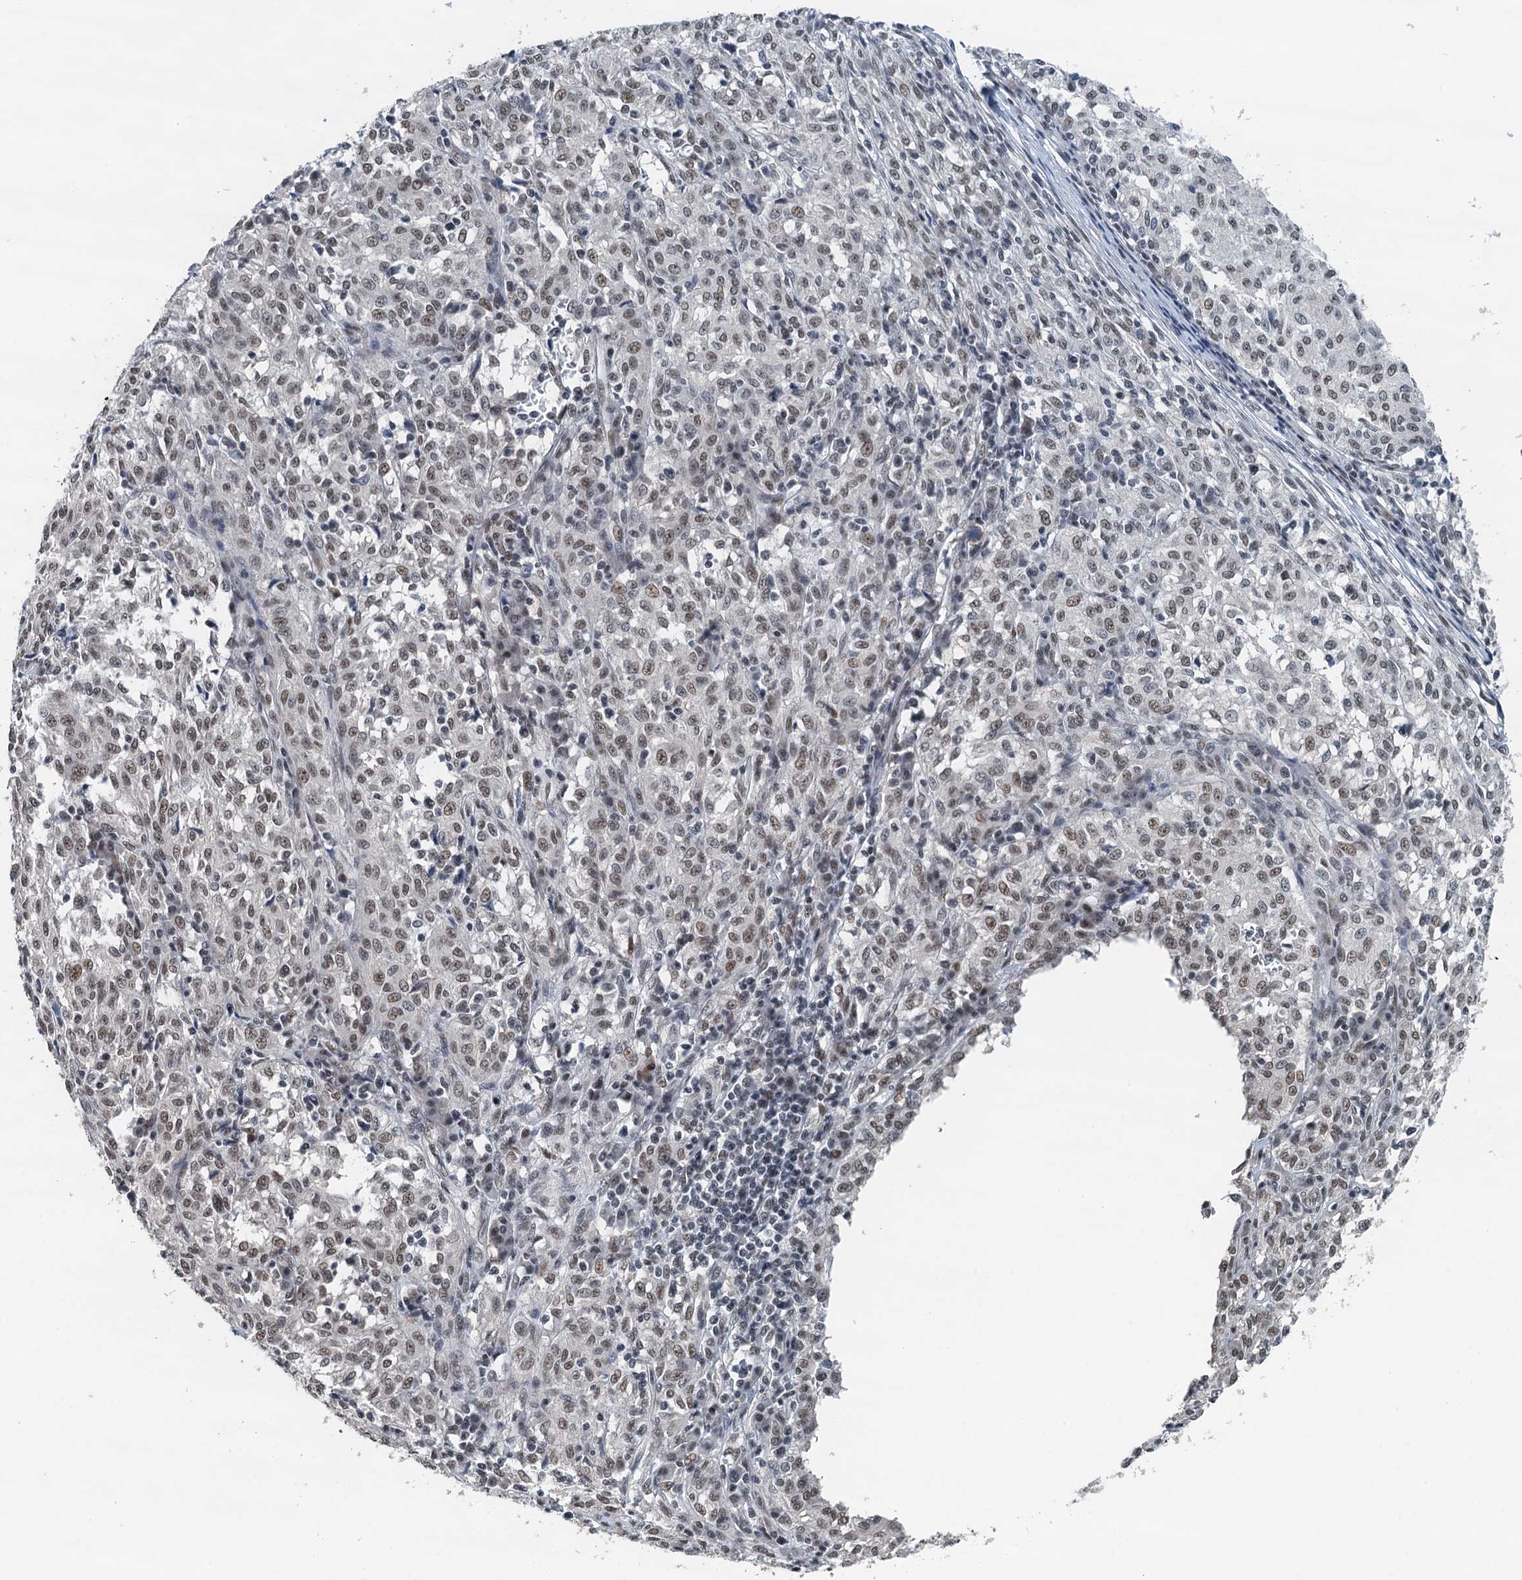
{"staining": {"intensity": "weak", "quantity": ">75%", "location": "nuclear"}, "tissue": "melanoma", "cell_type": "Tumor cells", "image_type": "cancer", "snomed": [{"axis": "morphology", "description": "Malignant melanoma, NOS"}, {"axis": "topography", "description": "Skin"}], "caption": "Protein expression analysis of melanoma demonstrates weak nuclear staining in approximately >75% of tumor cells. The protein is stained brown, and the nuclei are stained in blue (DAB (3,3'-diaminobenzidine) IHC with brightfield microscopy, high magnification).", "gene": "MTA3", "patient": {"sex": "female", "age": 72}}